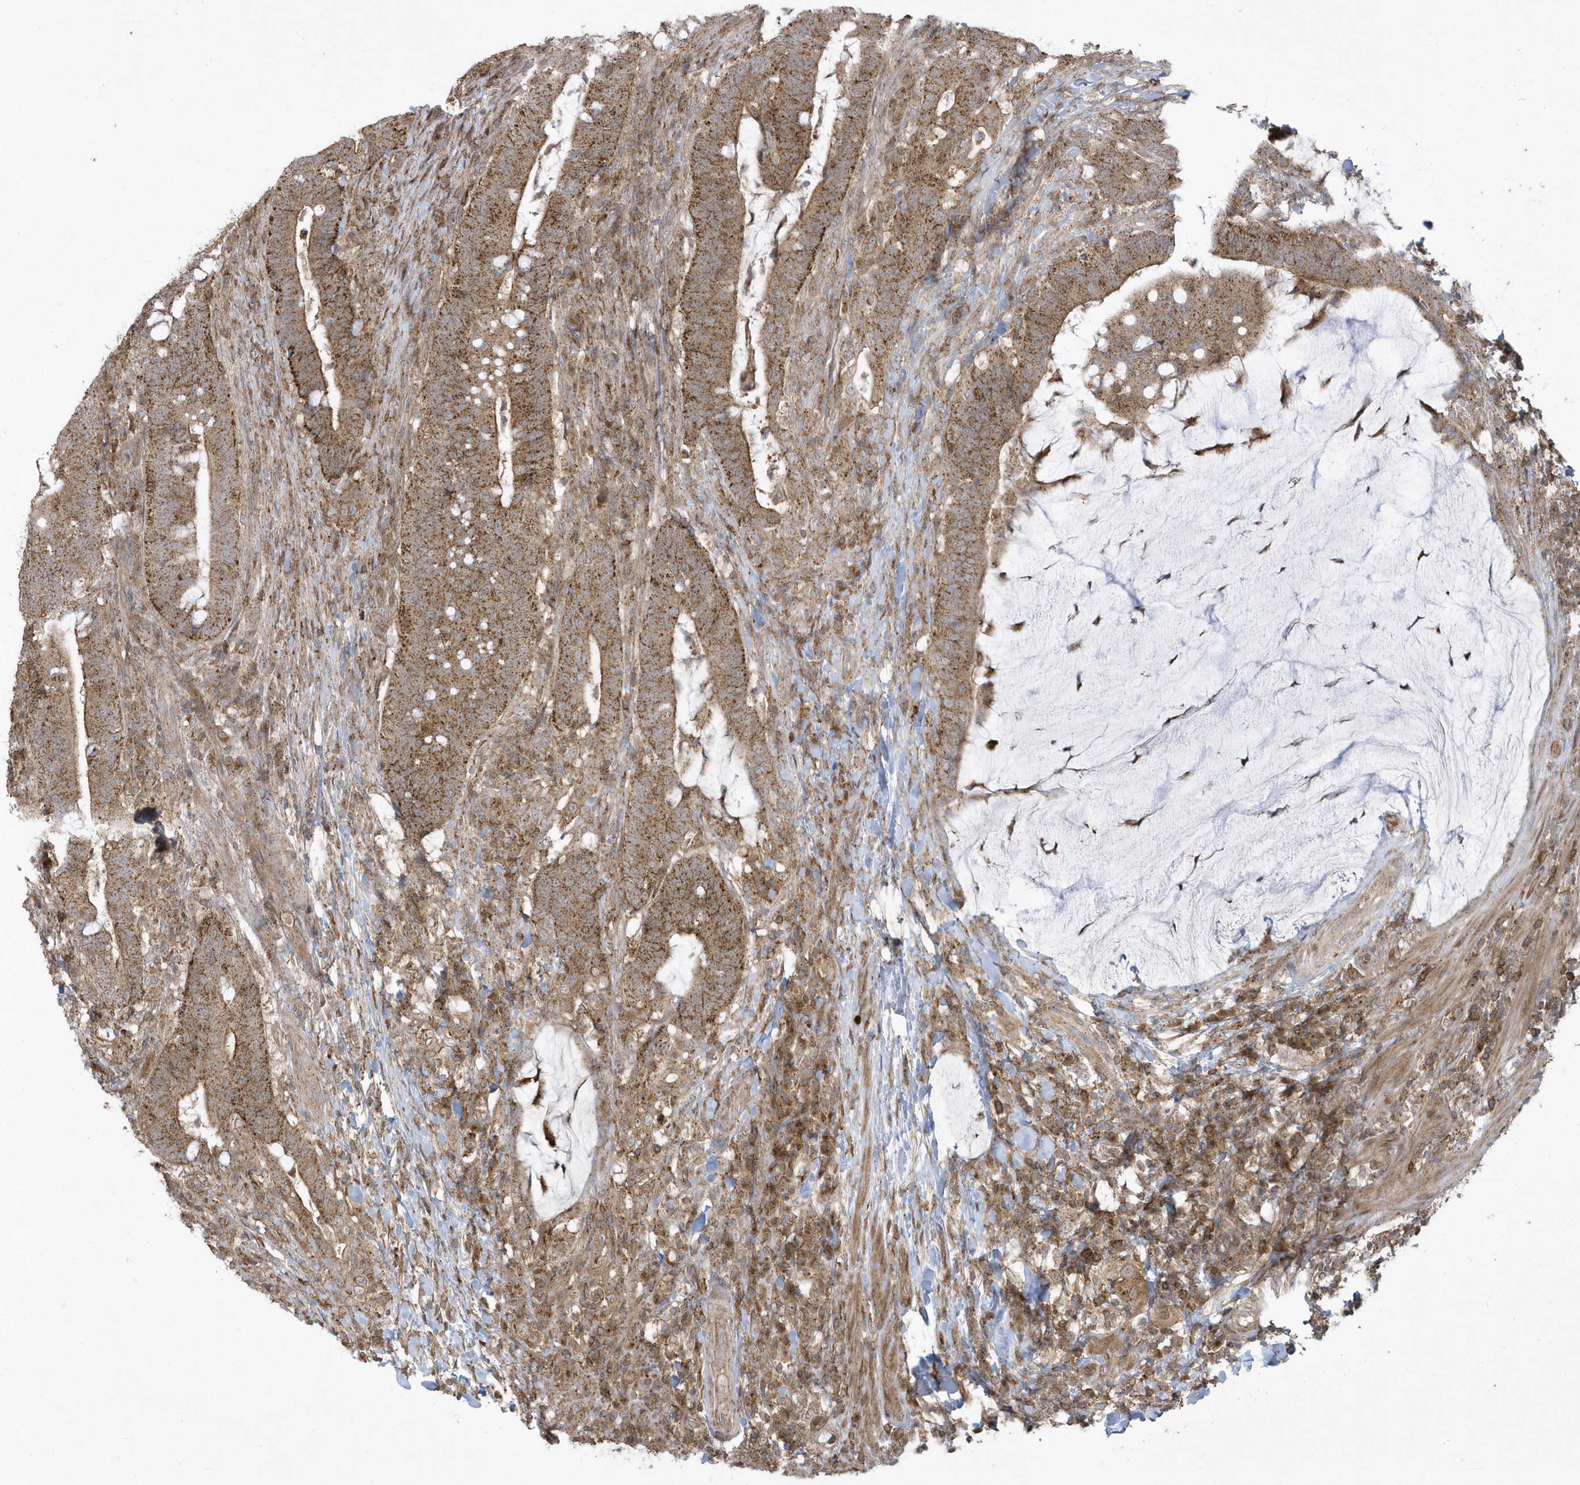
{"staining": {"intensity": "moderate", "quantity": ">75%", "location": "cytoplasmic/membranous"}, "tissue": "colorectal cancer", "cell_type": "Tumor cells", "image_type": "cancer", "snomed": [{"axis": "morphology", "description": "Adenocarcinoma, NOS"}, {"axis": "topography", "description": "Colon"}], "caption": "Colorectal cancer tissue shows moderate cytoplasmic/membranous staining in approximately >75% of tumor cells, visualized by immunohistochemistry. (DAB = brown stain, brightfield microscopy at high magnification).", "gene": "STAMBP", "patient": {"sex": "female", "age": 66}}